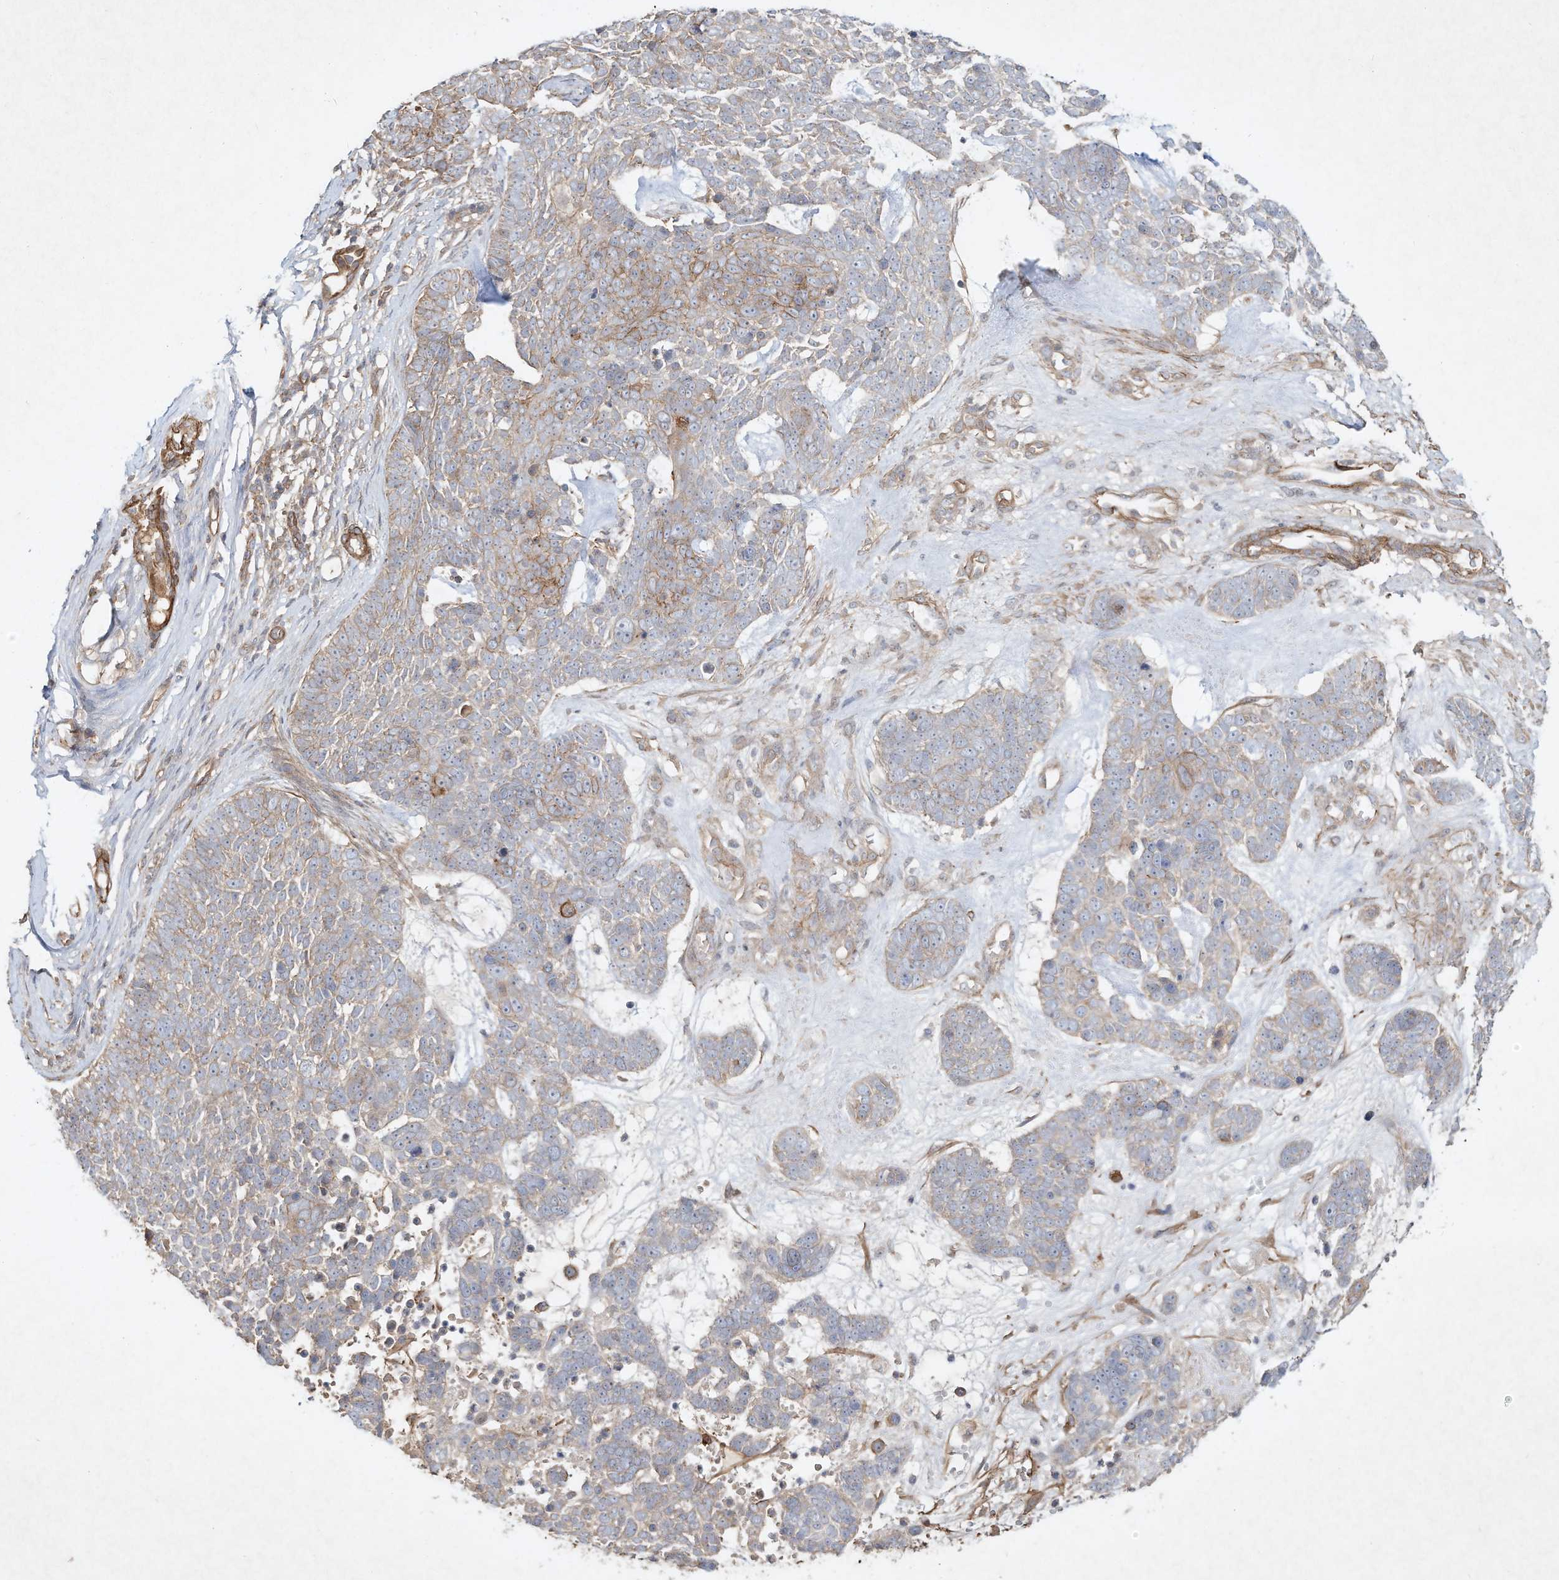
{"staining": {"intensity": "moderate", "quantity": "<25%", "location": "cytoplasmic/membranous"}, "tissue": "skin cancer", "cell_type": "Tumor cells", "image_type": "cancer", "snomed": [{"axis": "morphology", "description": "Basal cell carcinoma"}, {"axis": "topography", "description": "Skin"}], "caption": "Immunohistochemical staining of skin cancer (basal cell carcinoma) shows moderate cytoplasmic/membranous protein staining in about <25% of tumor cells.", "gene": "HTR5A", "patient": {"sex": "female", "age": 81}}